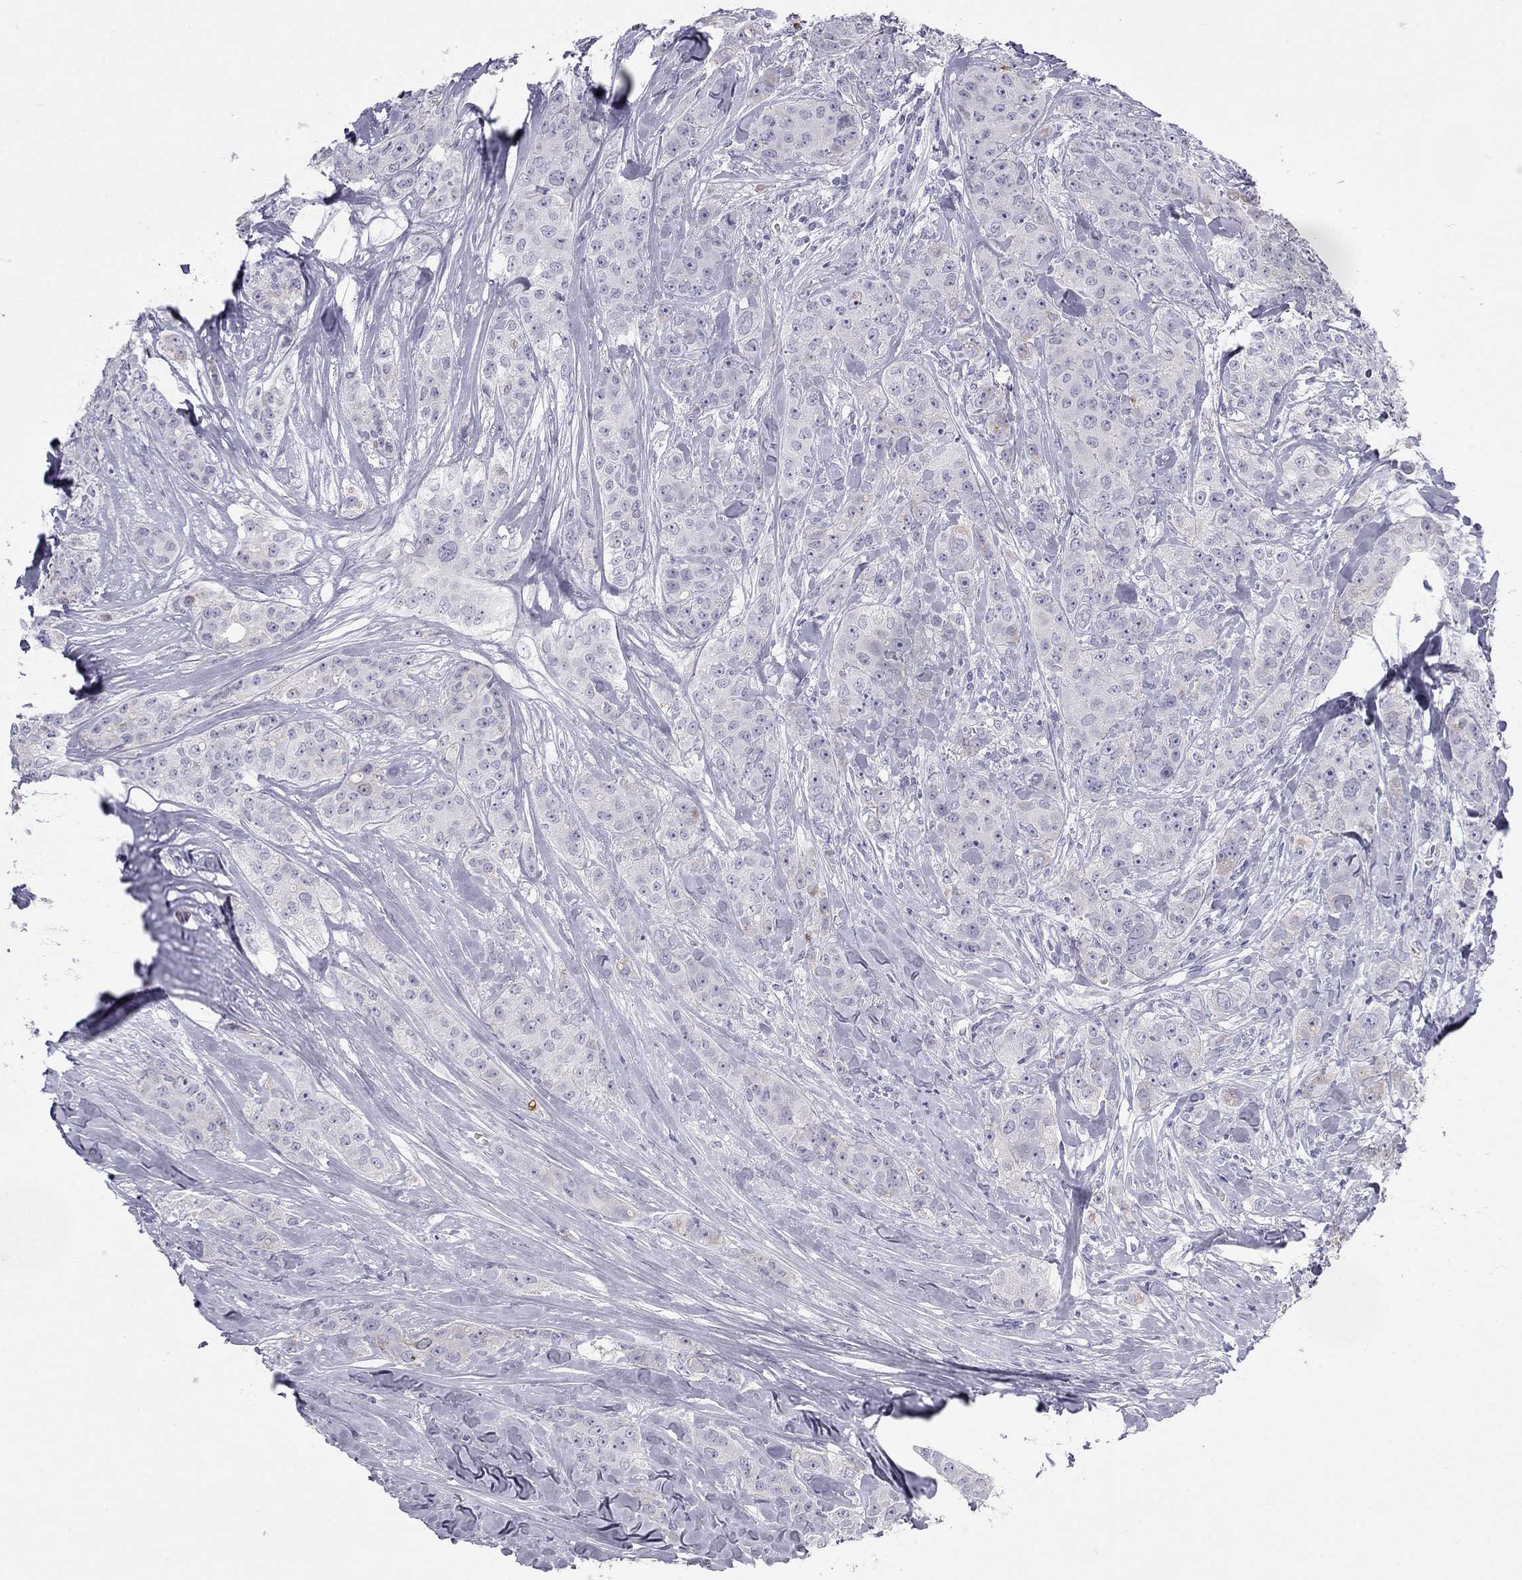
{"staining": {"intensity": "negative", "quantity": "none", "location": "none"}, "tissue": "breast cancer", "cell_type": "Tumor cells", "image_type": "cancer", "snomed": [{"axis": "morphology", "description": "Duct carcinoma"}, {"axis": "topography", "description": "Breast"}], "caption": "Tumor cells show no significant protein staining in breast intraductal carcinoma.", "gene": "TDRD6", "patient": {"sex": "female", "age": 43}}